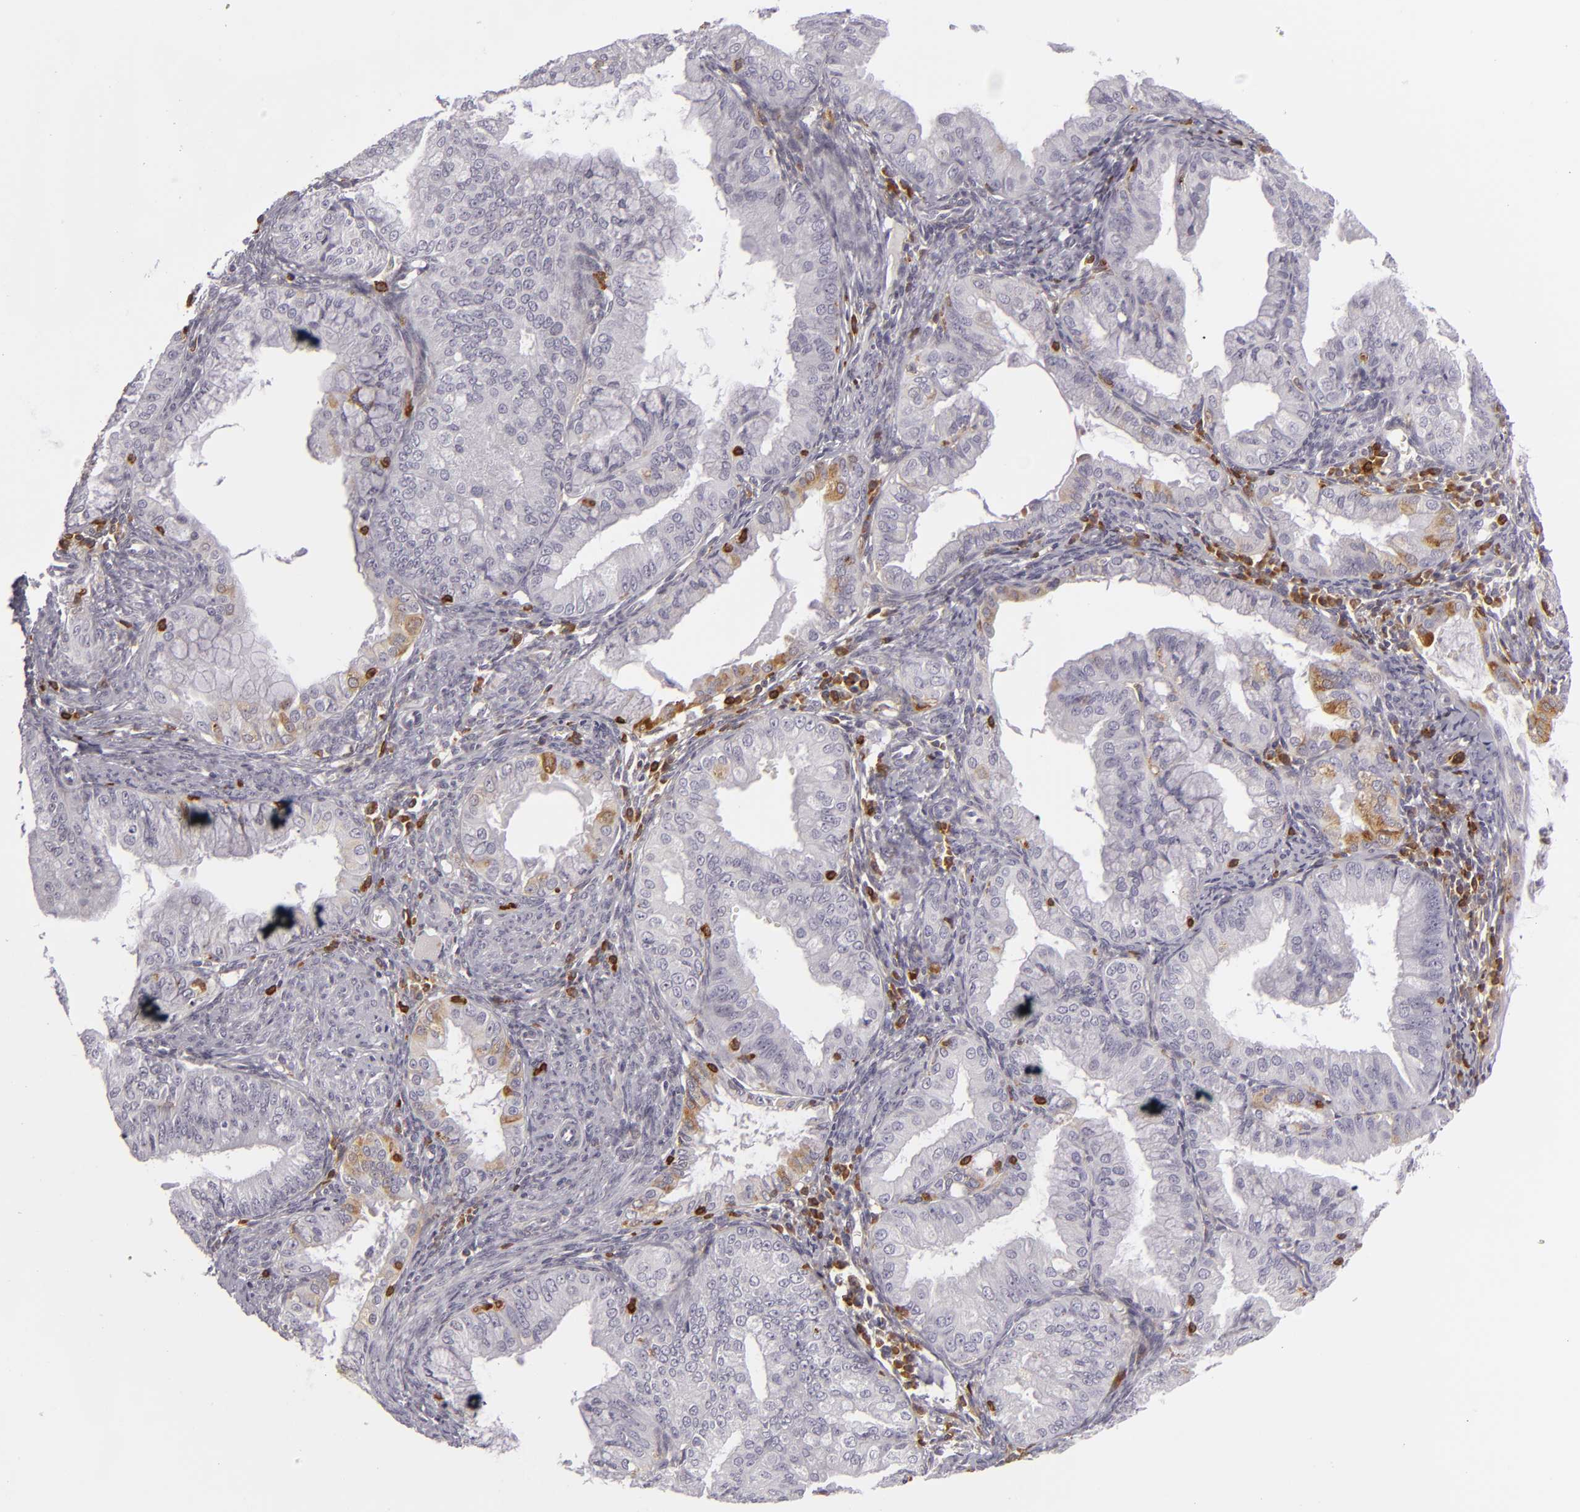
{"staining": {"intensity": "weak", "quantity": "25%-75%", "location": "cytoplasmic/membranous"}, "tissue": "endometrial cancer", "cell_type": "Tumor cells", "image_type": "cancer", "snomed": [{"axis": "morphology", "description": "Adenocarcinoma, NOS"}, {"axis": "topography", "description": "Endometrium"}], "caption": "DAB (3,3'-diaminobenzidine) immunohistochemical staining of adenocarcinoma (endometrial) reveals weak cytoplasmic/membranous protein staining in about 25%-75% of tumor cells.", "gene": "APOBEC3G", "patient": {"sex": "female", "age": 76}}